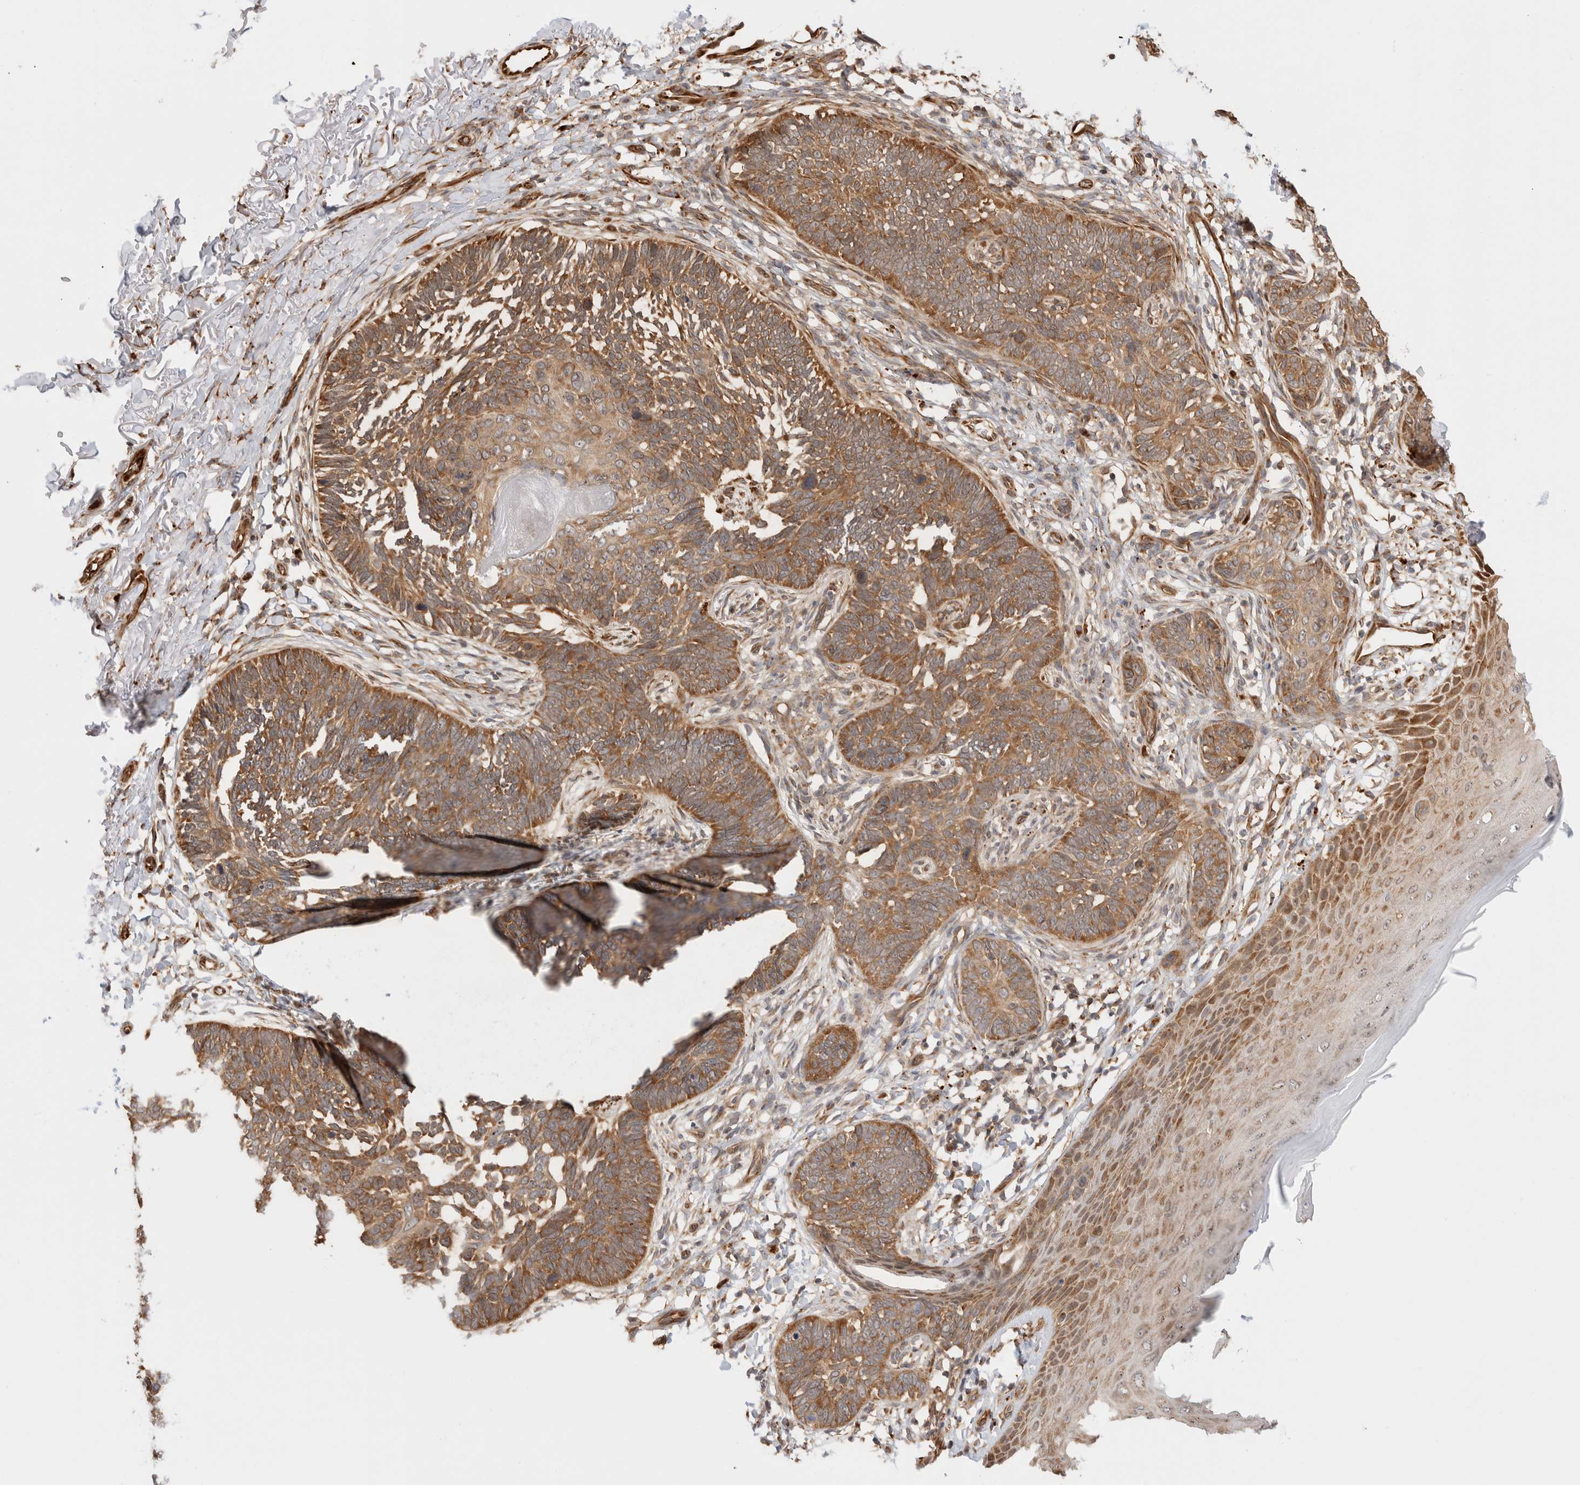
{"staining": {"intensity": "moderate", "quantity": ">75%", "location": "cytoplasmic/membranous"}, "tissue": "skin cancer", "cell_type": "Tumor cells", "image_type": "cancer", "snomed": [{"axis": "morphology", "description": "Normal tissue, NOS"}, {"axis": "morphology", "description": "Basal cell carcinoma"}, {"axis": "topography", "description": "Skin"}], "caption": "High-power microscopy captured an IHC image of skin basal cell carcinoma, revealing moderate cytoplasmic/membranous expression in approximately >75% of tumor cells.", "gene": "ACTL9", "patient": {"sex": "male", "age": 77}}